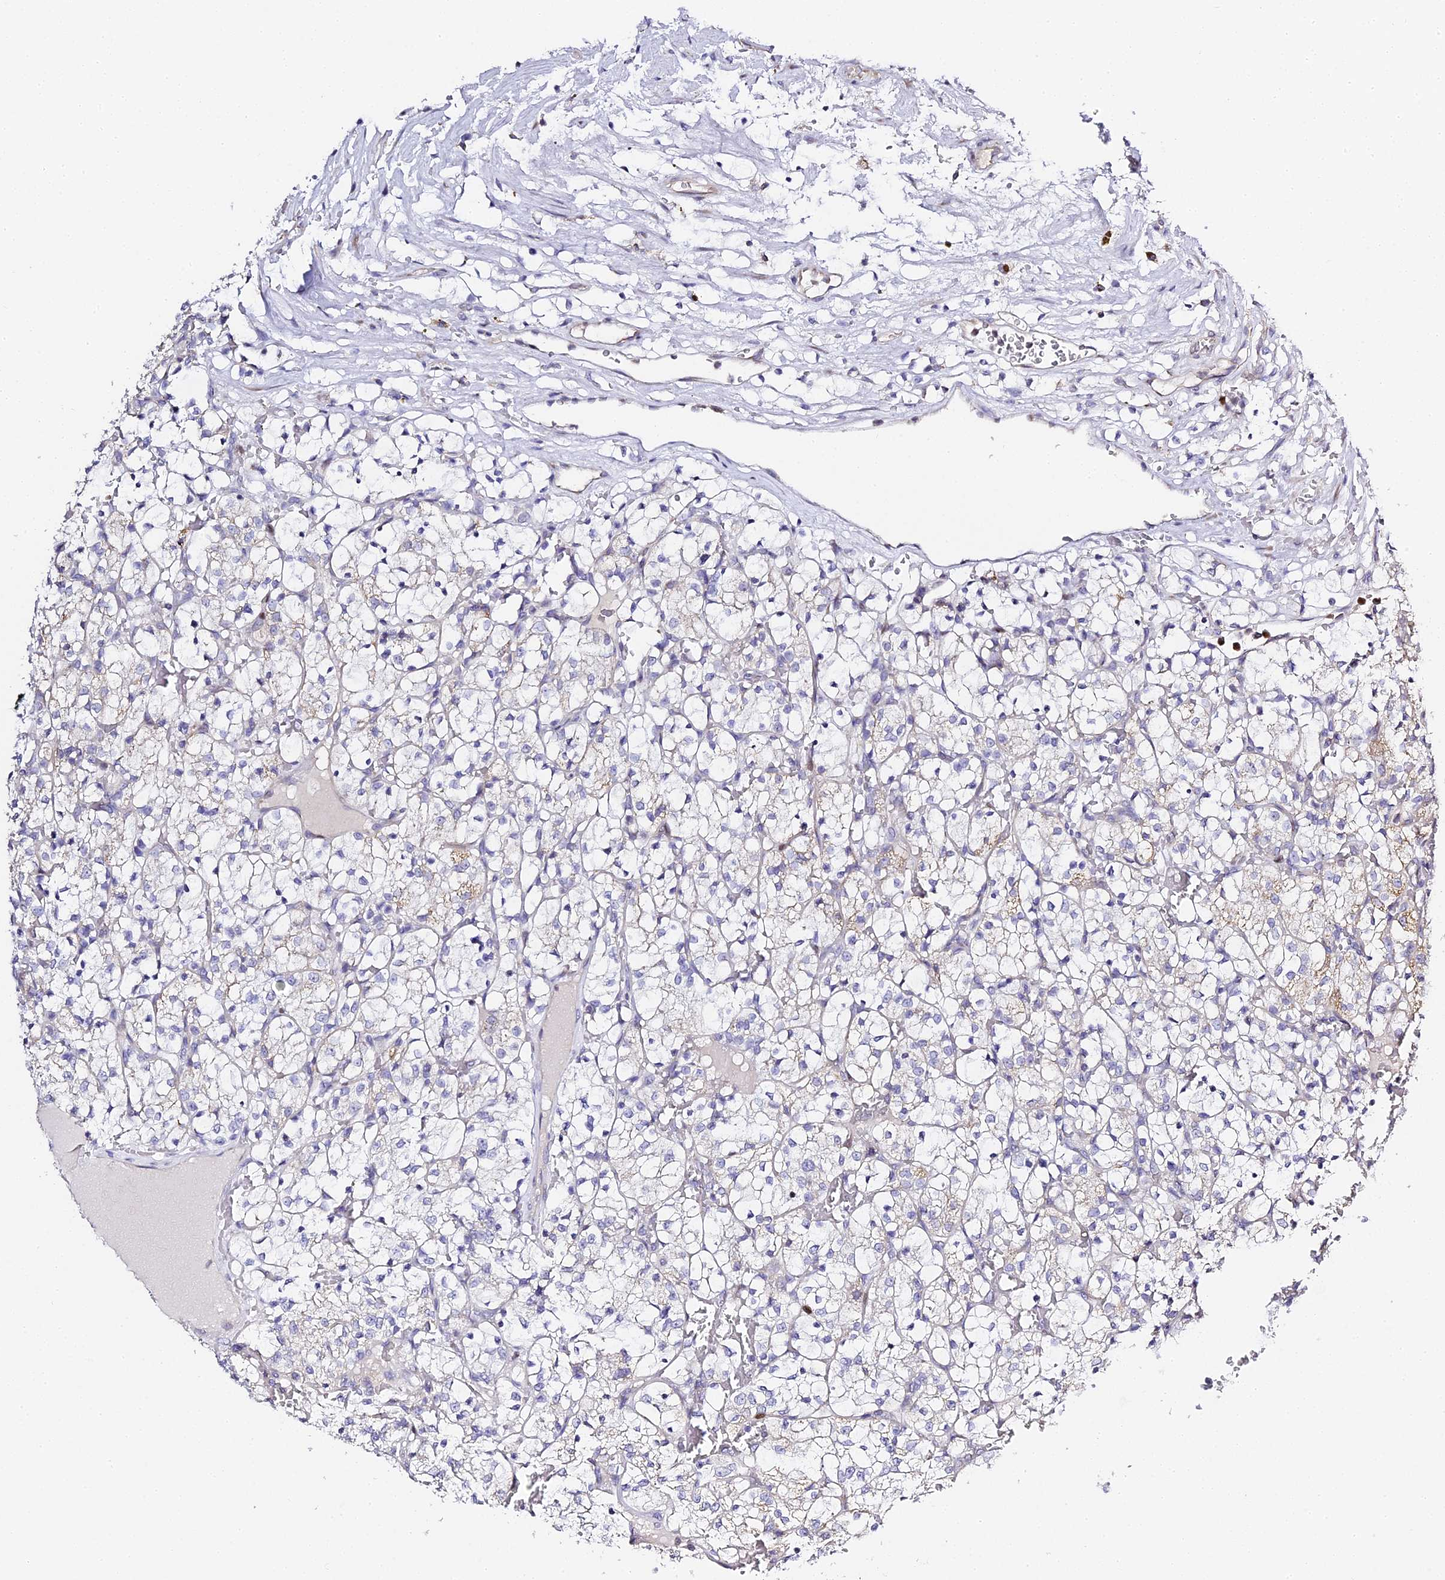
{"staining": {"intensity": "negative", "quantity": "none", "location": "none"}, "tissue": "renal cancer", "cell_type": "Tumor cells", "image_type": "cancer", "snomed": [{"axis": "morphology", "description": "Adenocarcinoma, NOS"}, {"axis": "topography", "description": "Kidney"}], "caption": "Immunohistochemical staining of renal adenocarcinoma displays no significant staining in tumor cells.", "gene": "SERP1", "patient": {"sex": "female", "age": 69}}